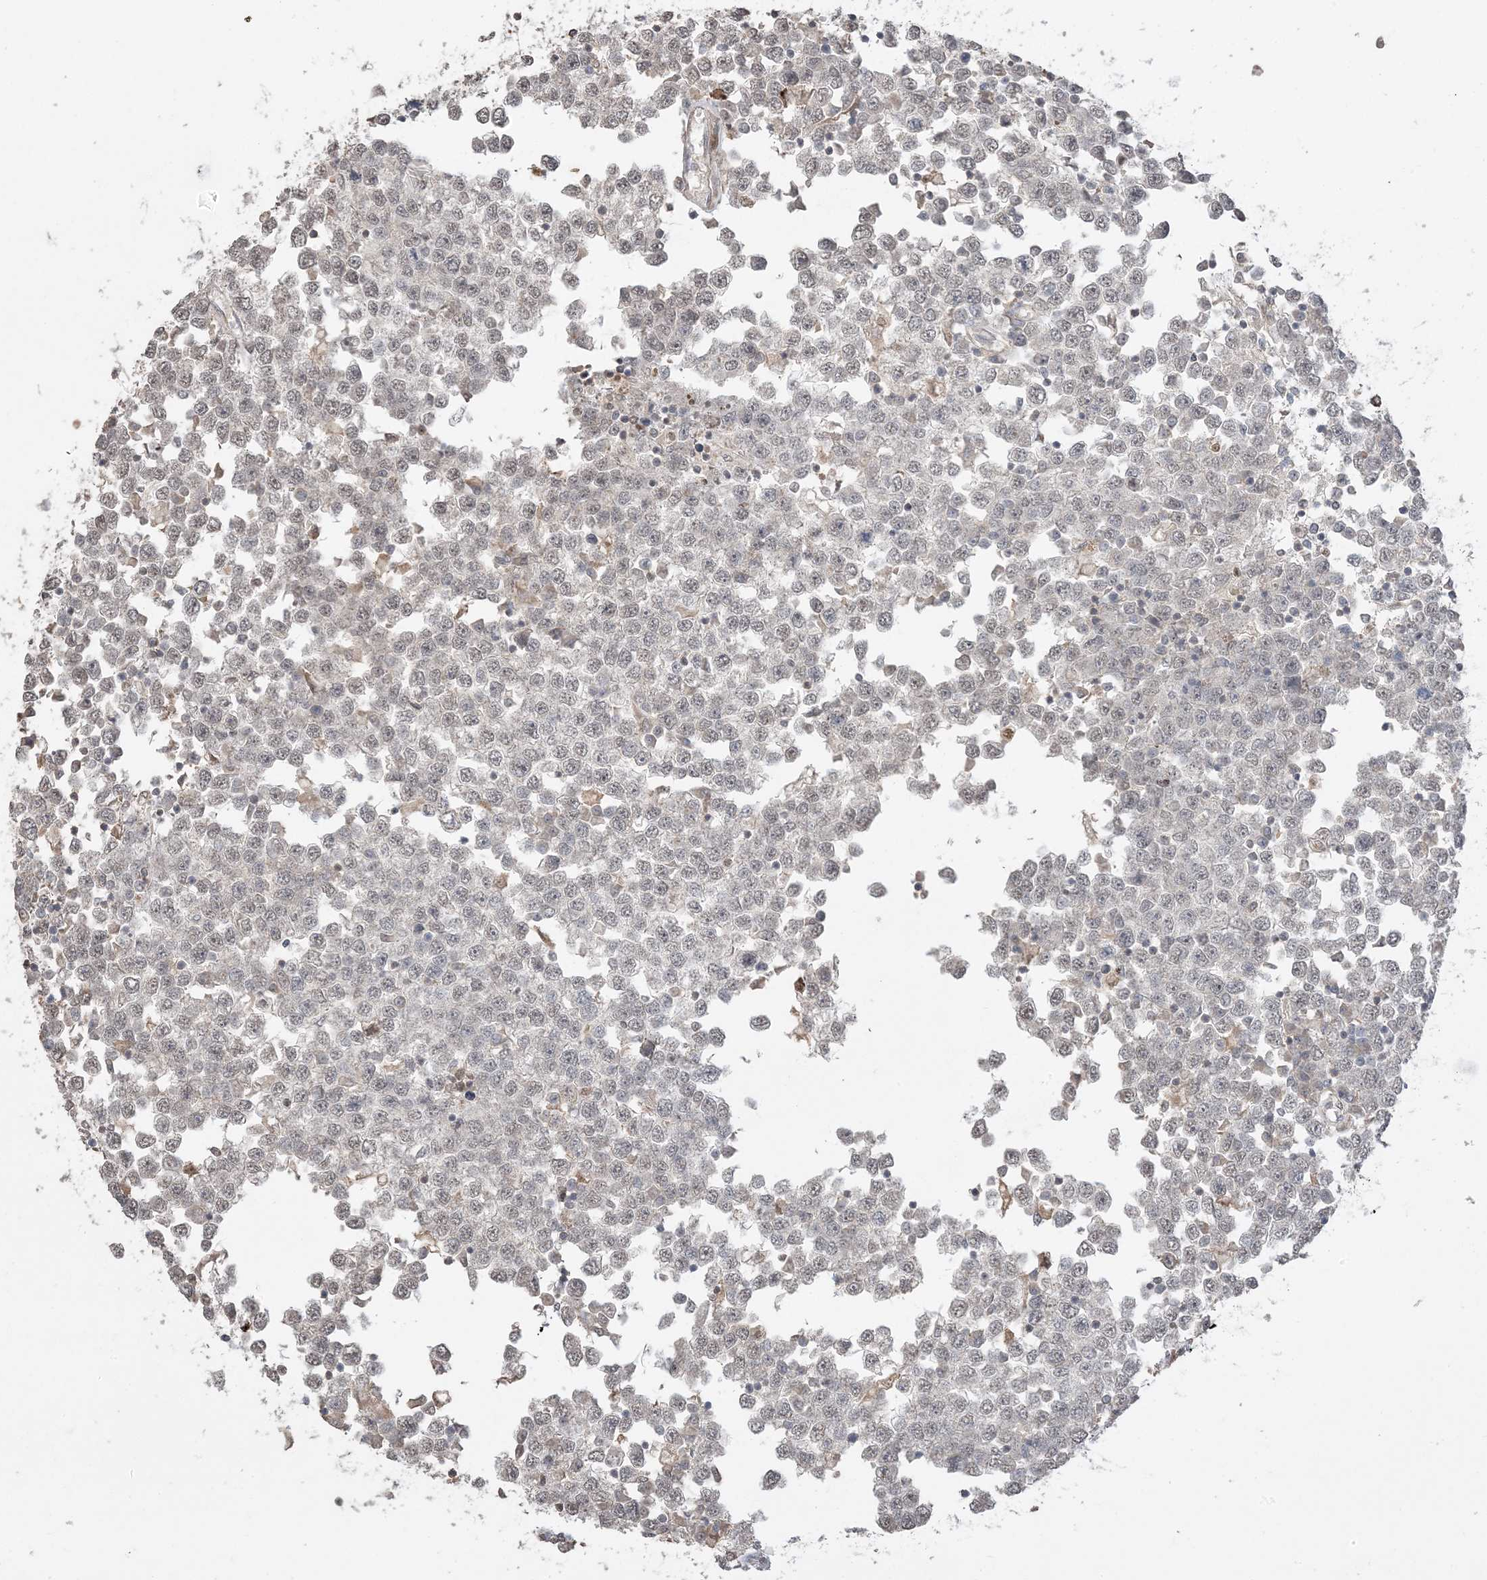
{"staining": {"intensity": "negative", "quantity": "none", "location": "none"}, "tissue": "testis cancer", "cell_type": "Tumor cells", "image_type": "cancer", "snomed": [{"axis": "morphology", "description": "Seminoma, NOS"}, {"axis": "topography", "description": "Testis"}], "caption": "IHC image of neoplastic tissue: human testis cancer (seminoma) stained with DAB (3,3'-diaminobenzidine) reveals no significant protein staining in tumor cells.", "gene": "XRN1", "patient": {"sex": "male", "age": 65}}